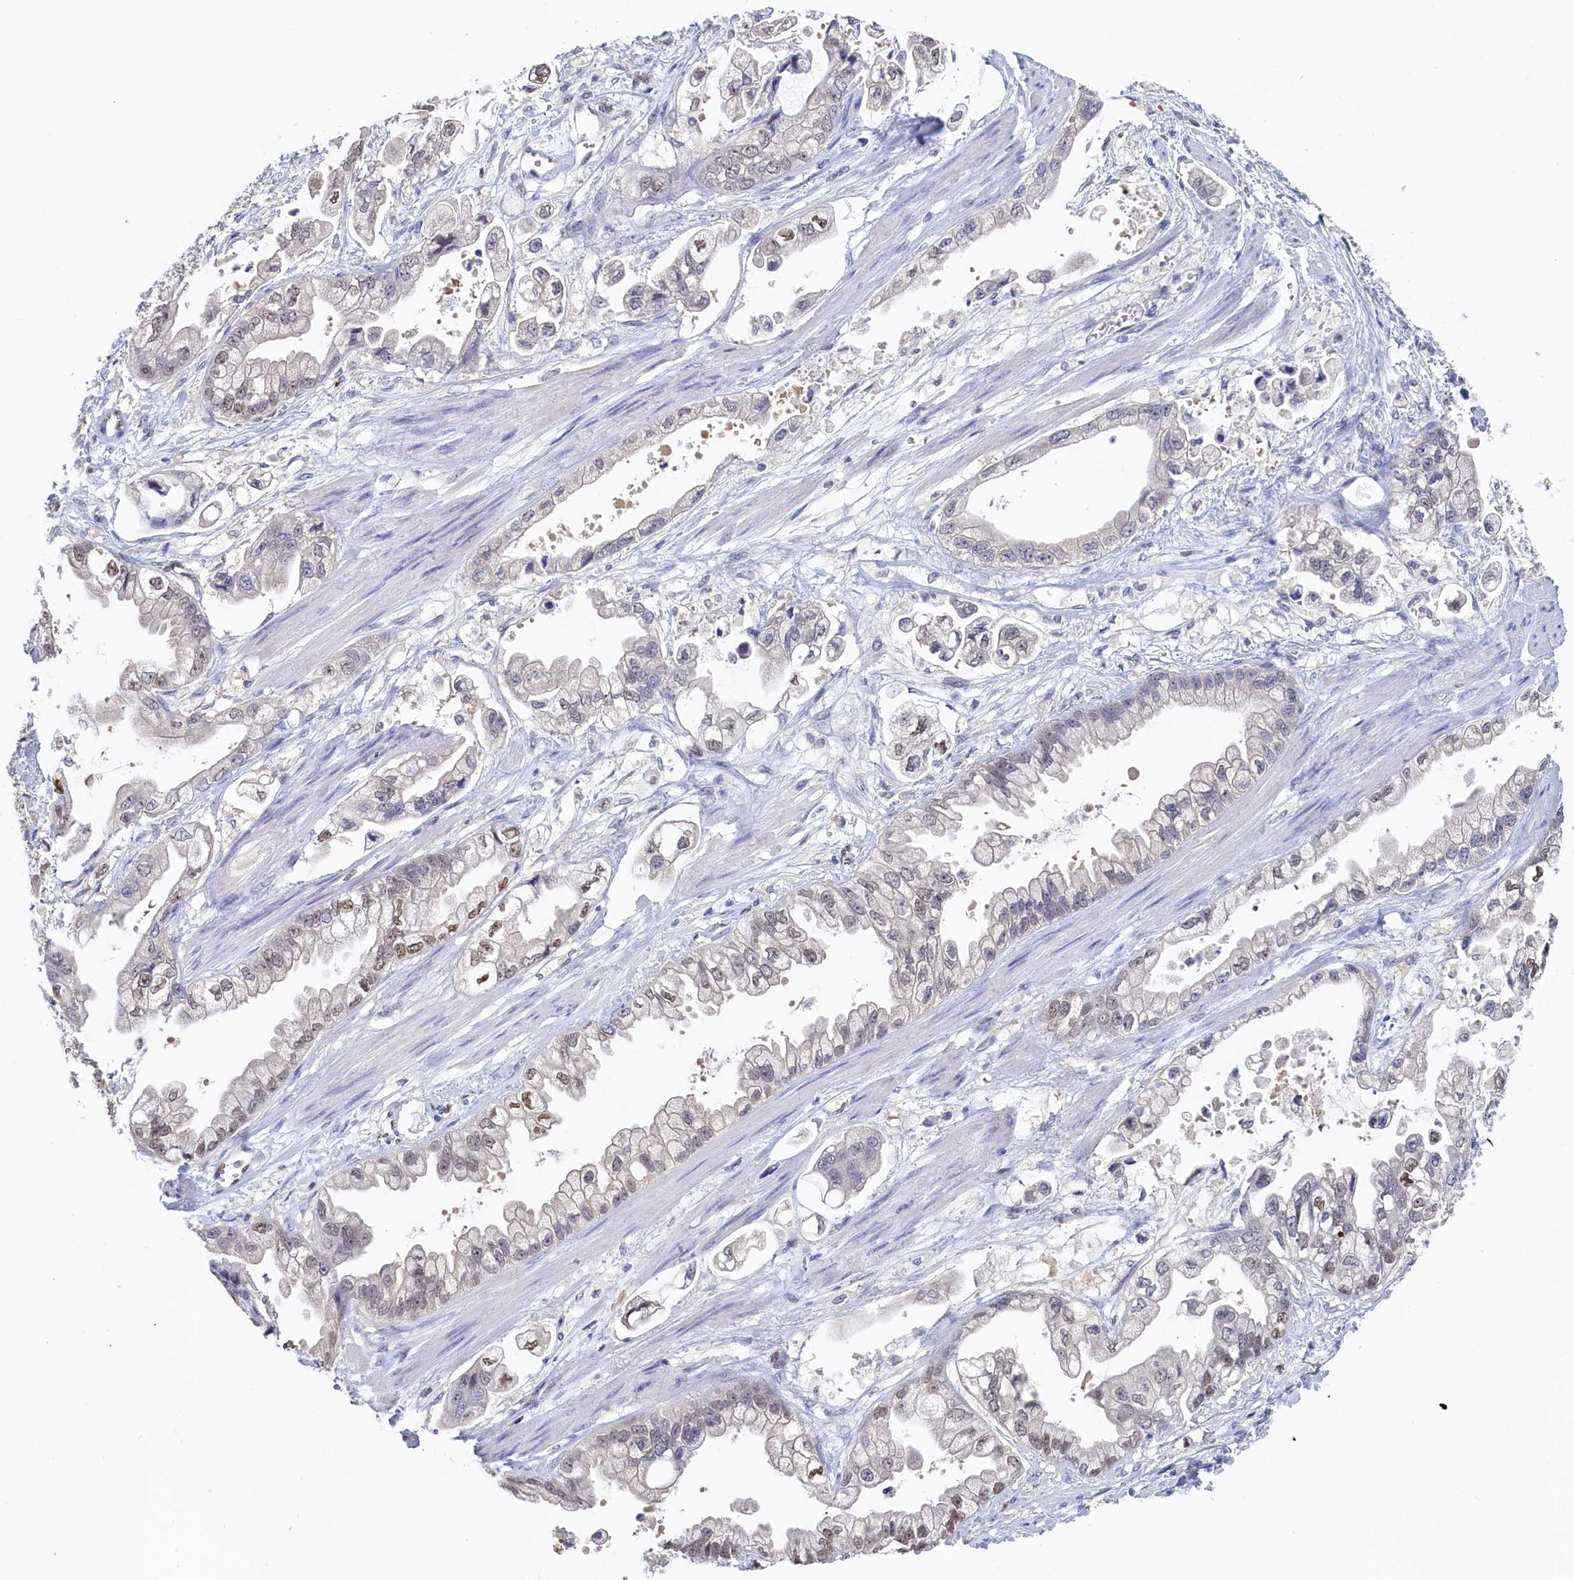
{"staining": {"intensity": "moderate", "quantity": "<25%", "location": "nuclear"}, "tissue": "stomach cancer", "cell_type": "Tumor cells", "image_type": "cancer", "snomed": [{"axis": "morphology", "description": "Adenocarcinoma, NOS"}, {"axis": "topography", "description": "Stomach"}], "caption": "Human stomach adenocarcinoma stained with a protein marker shows moderate staining in tumor cells.", "gene": "MOSPD3", "patient": {"sex": "male", "age": 62}}